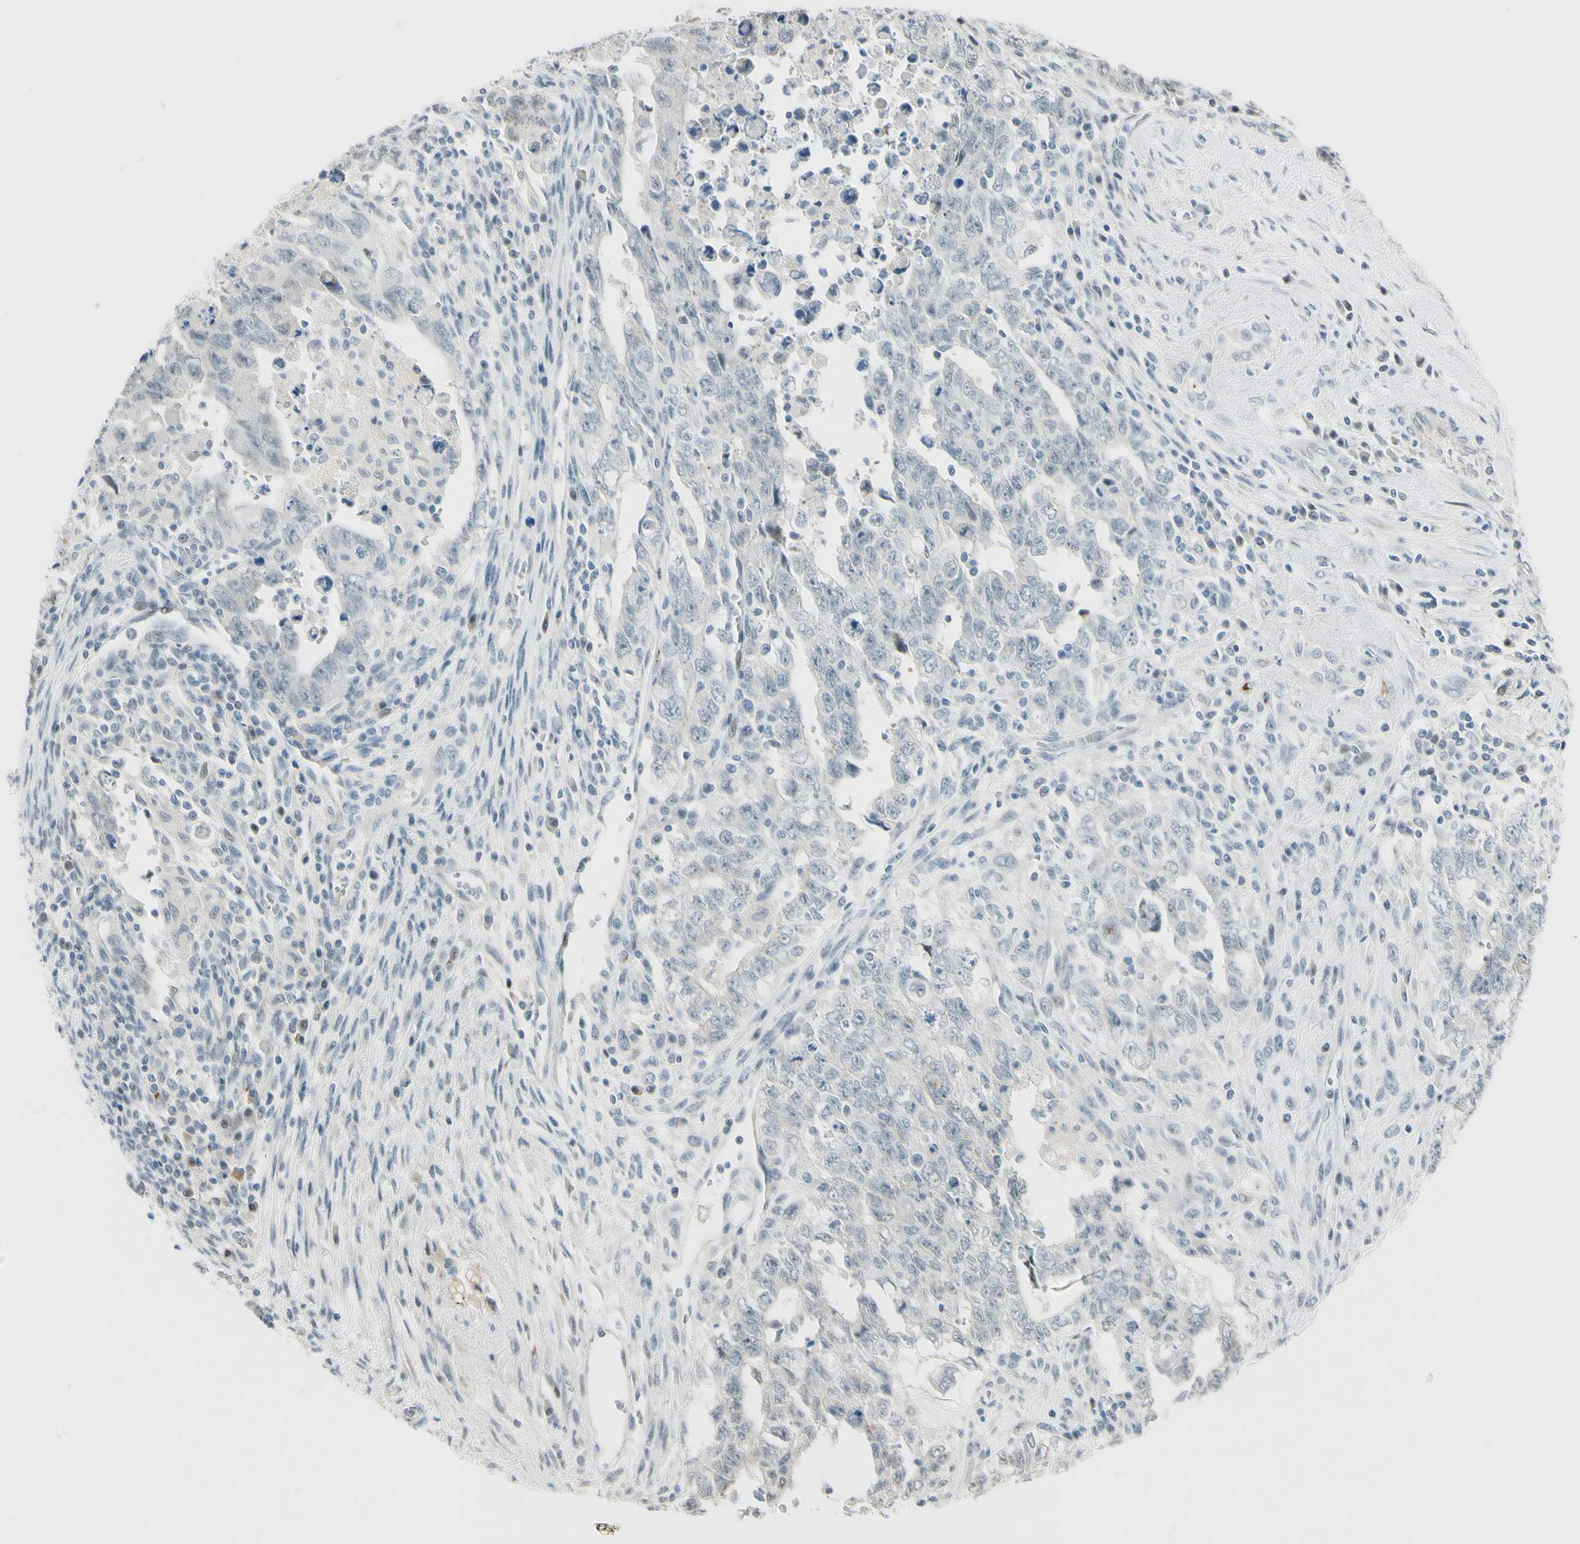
{"staining": {"intensity": "negative", "quantity": "none", "location": "none"}, "tissue": "testis cancer", "cell_type": "Tumor cells", "image_type": "cancer", "snomed": [{"axis": "morphology", "description": "Carcinoma, Embryonal, NOS"}, {"axis": "topography", "description": "Testis"}], "caption": "Tumor cells show no significant positivity in testis cancer.", "gene": "B4GALNT1", "patient": {"sex": "male", "age": 28}}